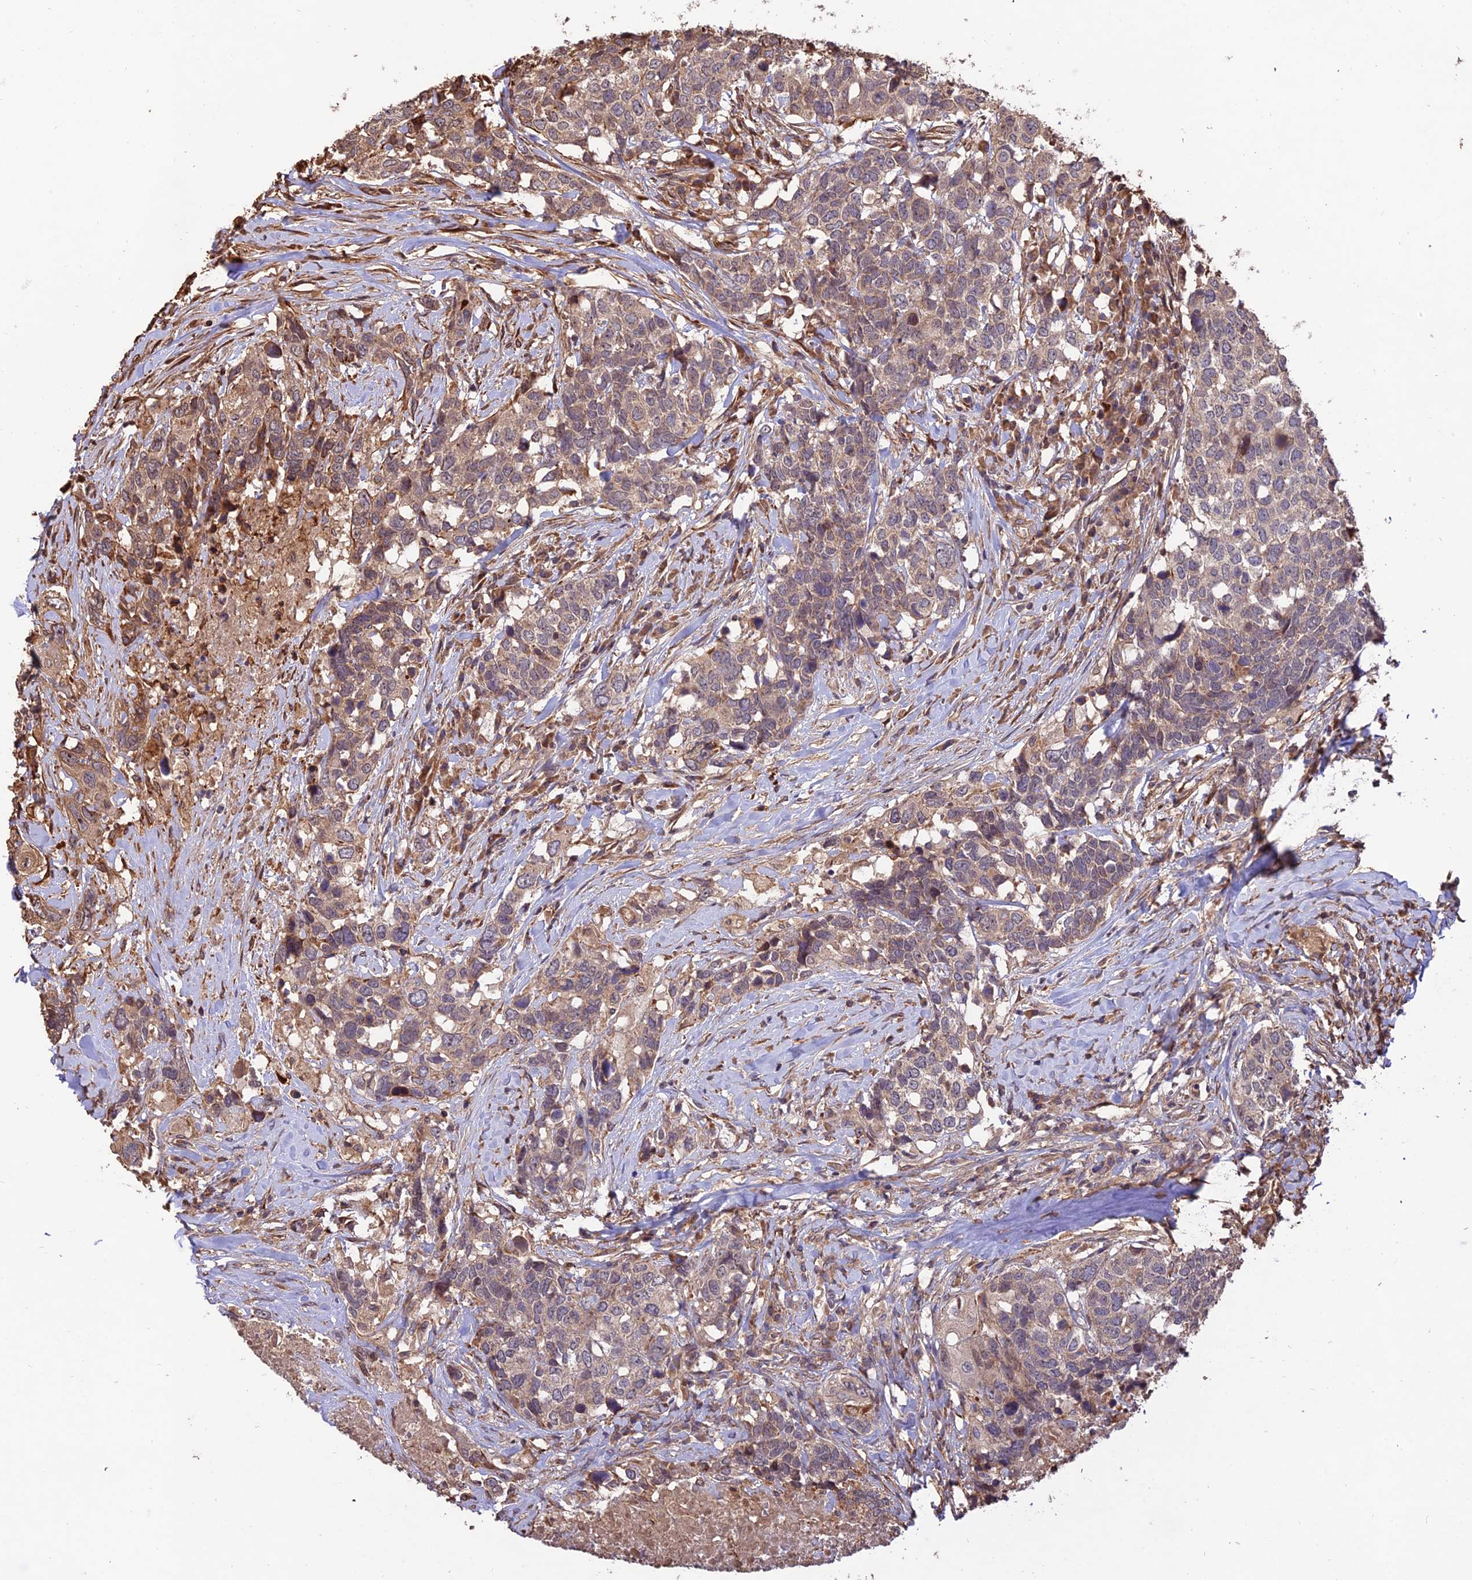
{"staining": {"intensity": "weak", "quantity": ">75%", "location": "cytoplasmic/membranous"}, "tissue": "head and neck cancer", "cell_type": "Tumor cells", "image_type": "cancer", "snomed": [{"axis": "morphology", "description": "Squamous cell carcinoma, NOS"}, {"axis": "topography", "description": "Head-Neck"}], "caption": "Immunohistochemistry (IHC) of human head and neck squamous cell carcinoma exhibits low levels of weak cytoplasmic/membranous positivity in about >75% of tumor cells.", "gene": "CREBL2", "patient": {"sex": "male", "age": 66}}